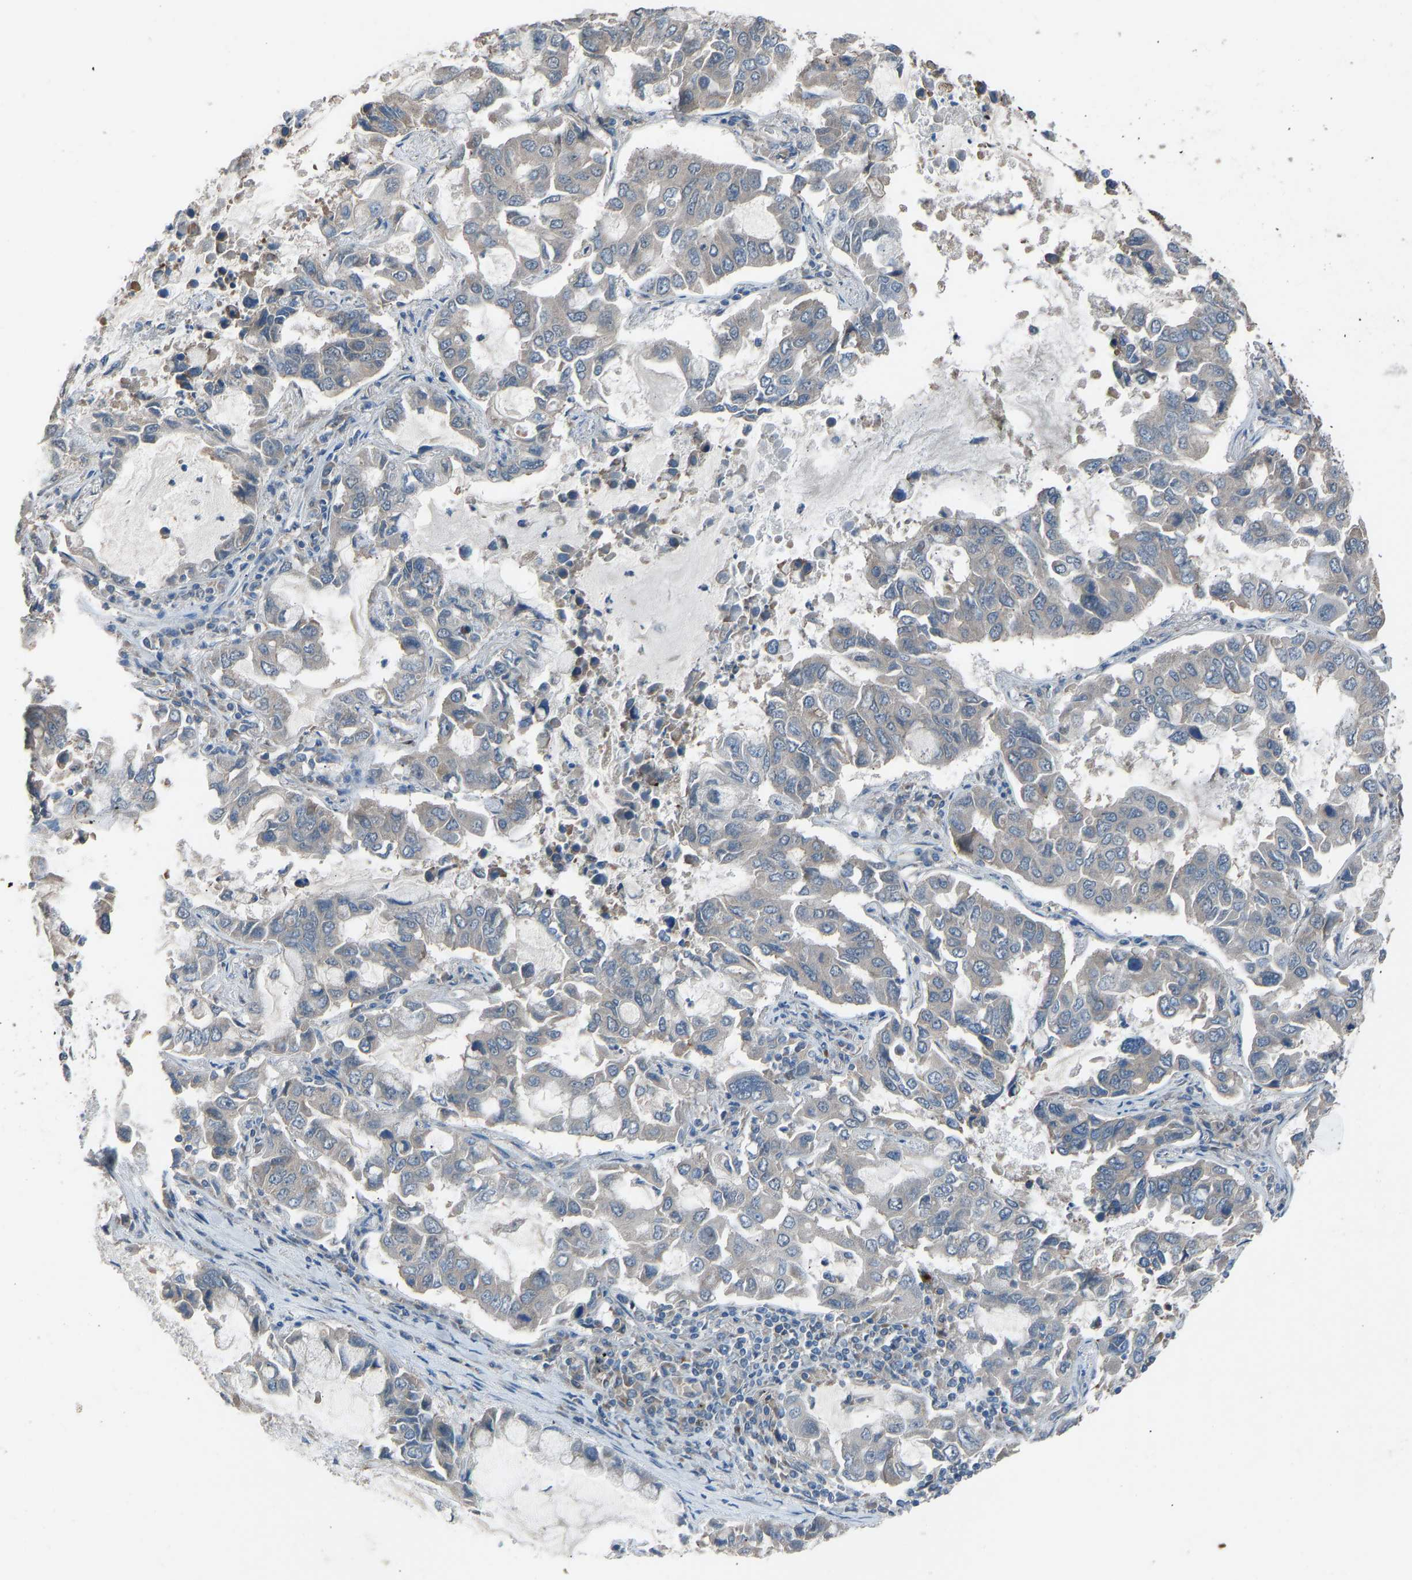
{"staining": {"intensity": "negative", "quantity": "none", "location": "none"}, "tissue": "lung cancer", "cell_type": "Tumor cells", "image_type": "cancer", "snomed": [{"axis": "morphology", "description": "Adenocarcinoma, NOS"}, {"axis": "topography", "description": "Lung"}], "caption": "Immunohistochemistry (IHC) histopathology image of neoplastic tissue: lung adenocarcinoma stained with DAB shows no significant protein expression in tumor cells.", "gene": "SLC43A1", "patient": {"sex": "male", "age": 64}}